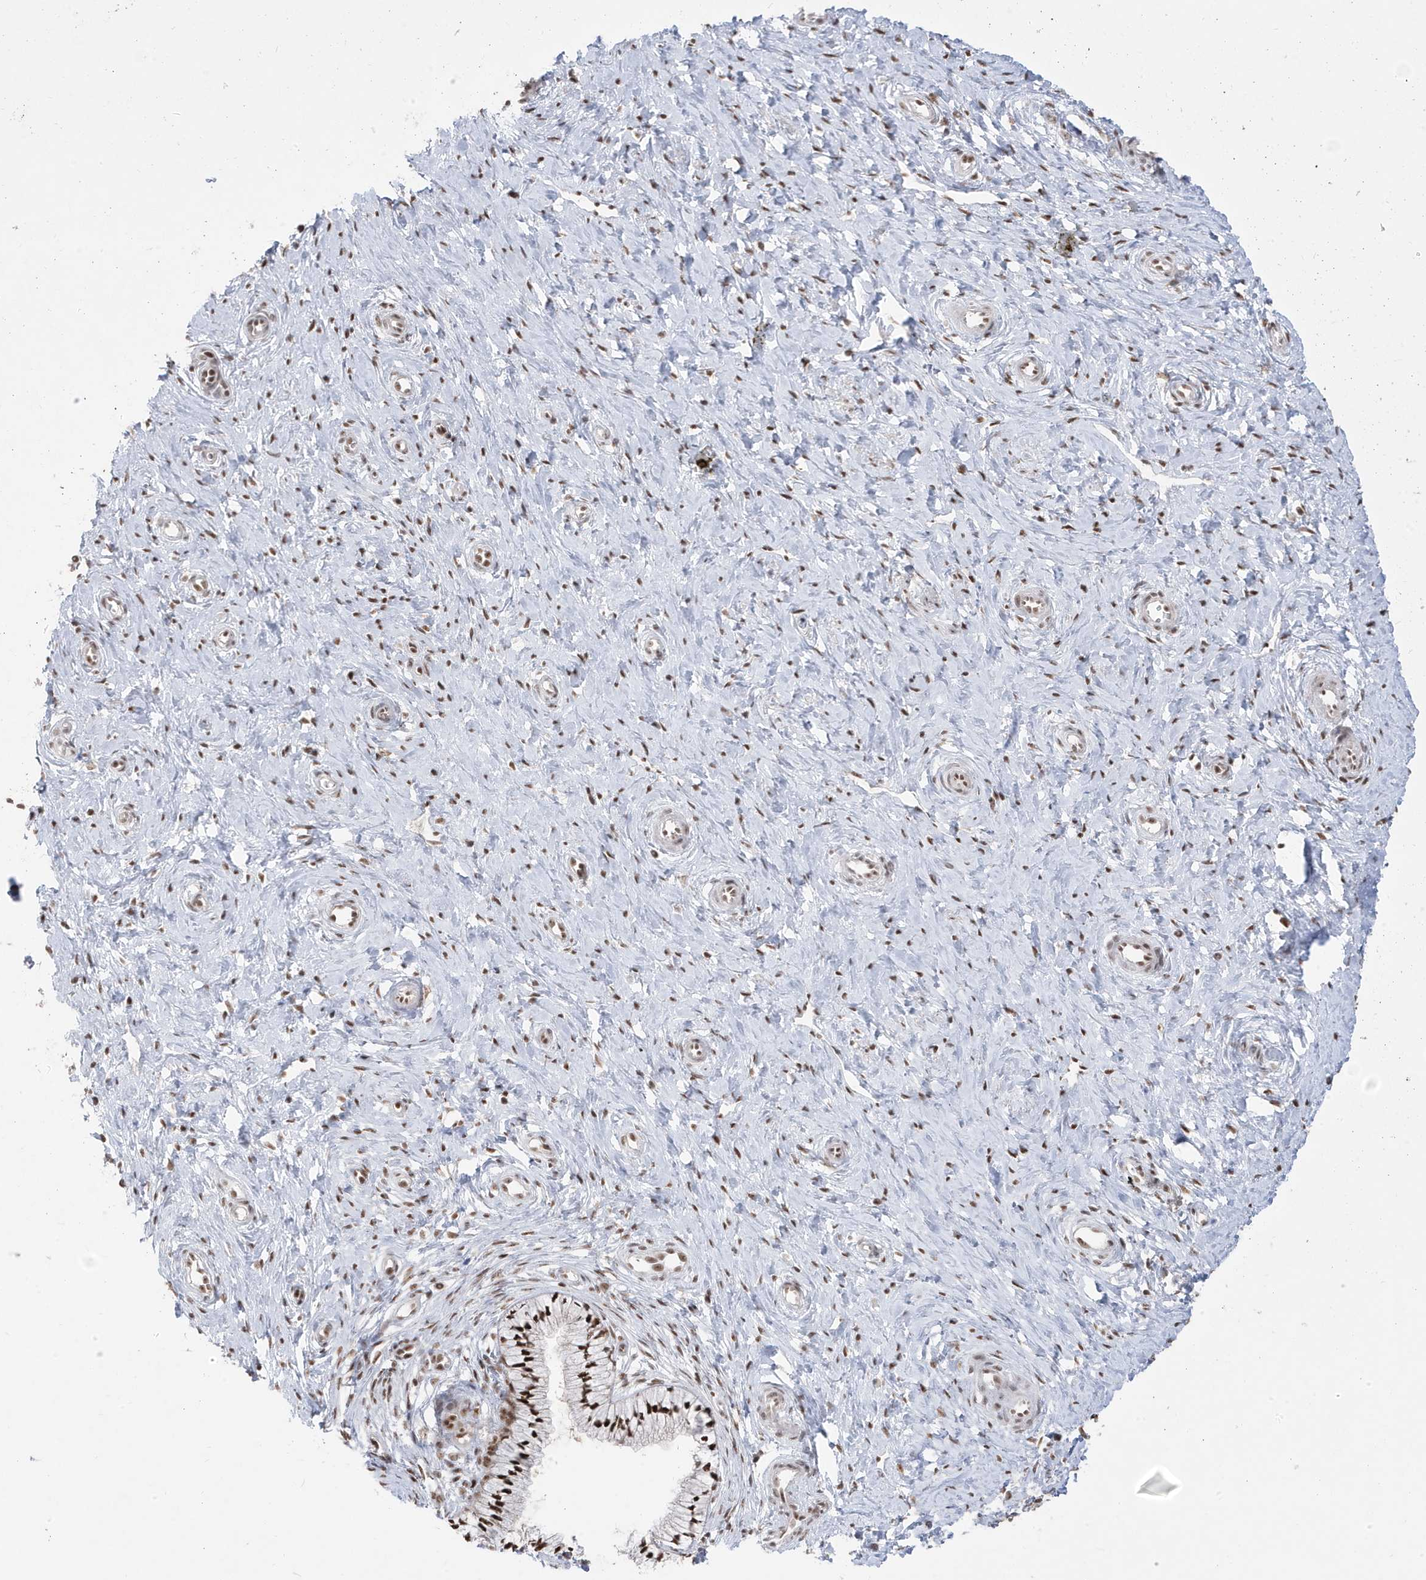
{"staining": {"intensity": "strong", "quantity": ">75%", "location": "nuclear"}, "tissue": "cervix", "cell_type": "Glandular cells", "image_type": "normal", "snomed": [{"axis": "morphology", "description": "Normal tissue, NOS"}, {"axis": "topography", "description": "Cervix"}], "caption": "Protein expression by immunohistochemistry (IHC) shows strong nuclear staining in about >75% of glandular cells in benign cervix.", "gene": "MTREX", "patient": {"sex": "female", "age": 36}}